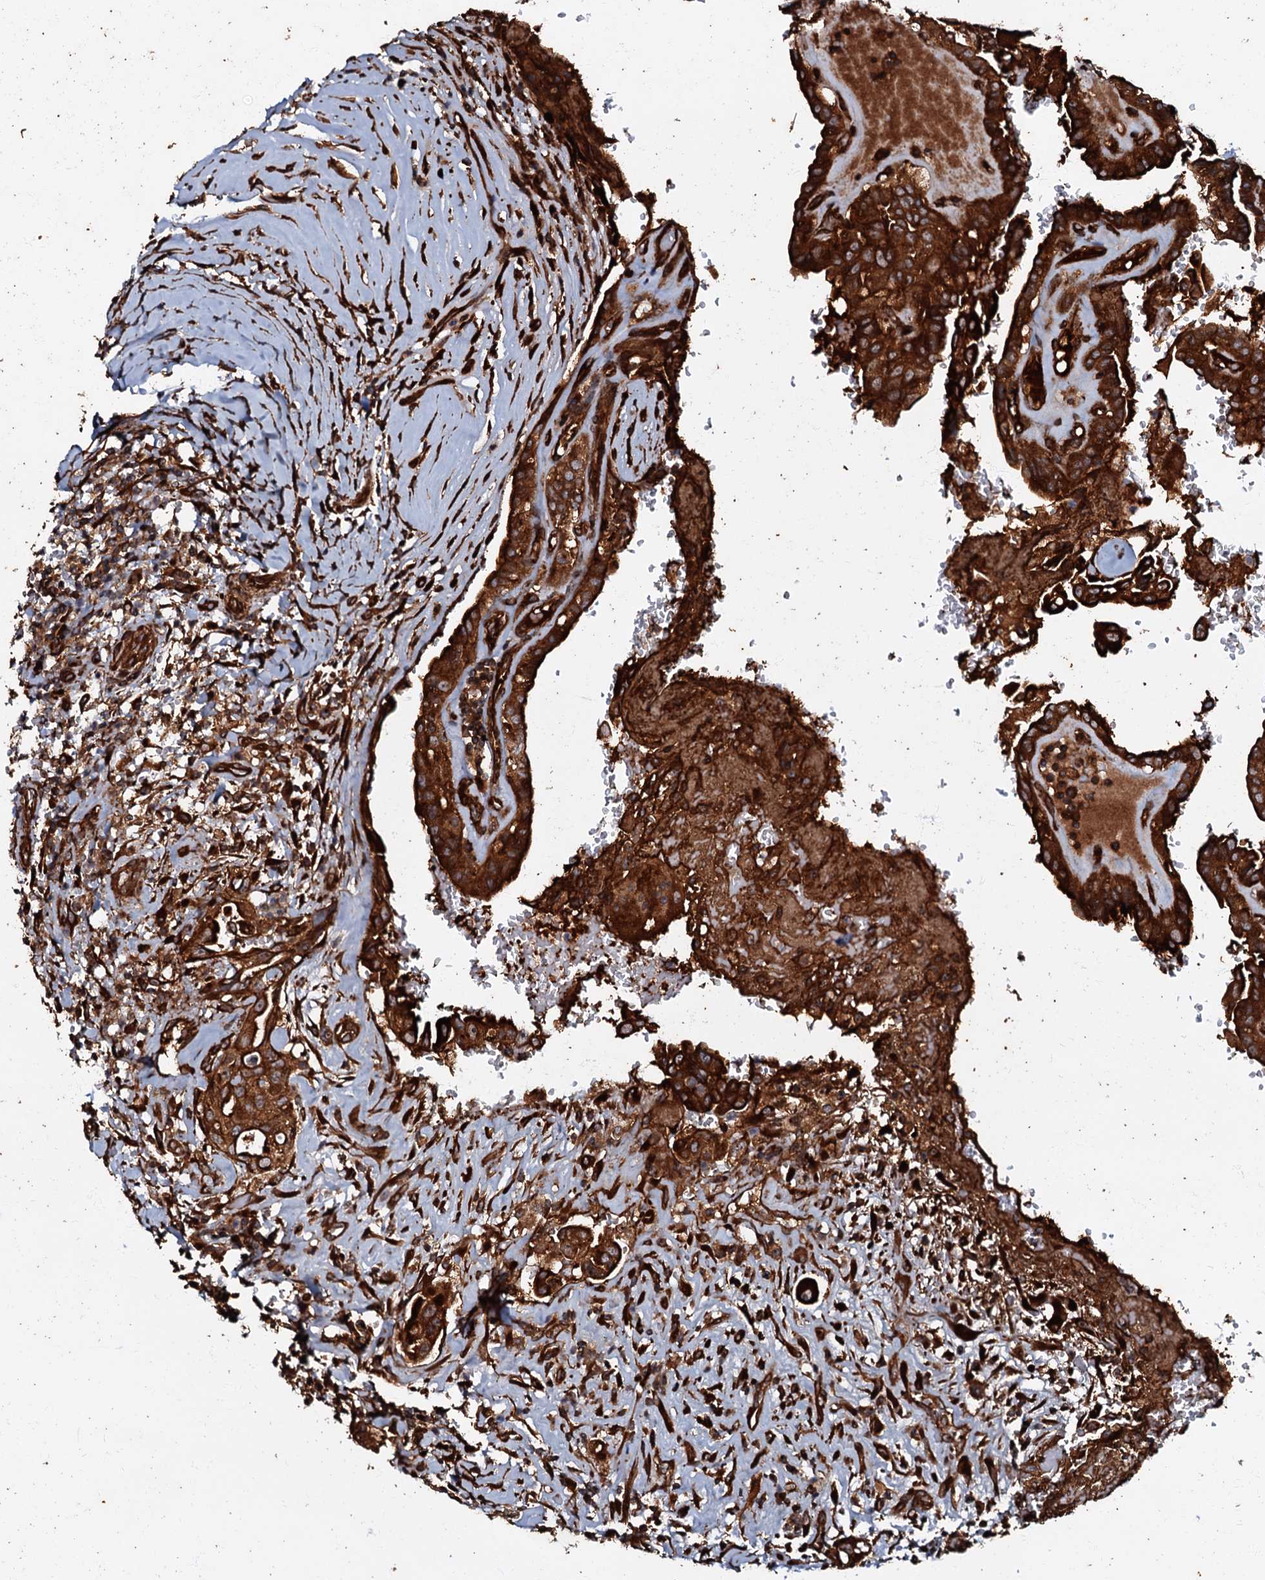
{"staining": {"intensity": "strong", "quantity": ">75%", "location": "cytoplasmic/membranous"}, "tissue": "thyroid cancer", "cell_type": "Tumor cells", "image_type": "cancer", "snomed": [{"axis": "morphology", "description": "Papillary adenocarcinoma, NOS"}, {"axis": "topography", "description": "Thyroid gland"}], "caption": "A brown stain highlights strong cytoplasmic/membranous positivity of a protein in thyroid cancer (papillary adenocarcinoma) tumor cells. The staining was performed using DAB (3,3'-diaminobenzidine), with brown indicating positive protein expression. Nuclei are stained blue with hematoxylin.", "gene": "BLOC1S6", "patient": {"sex": "male", "age": 77}}